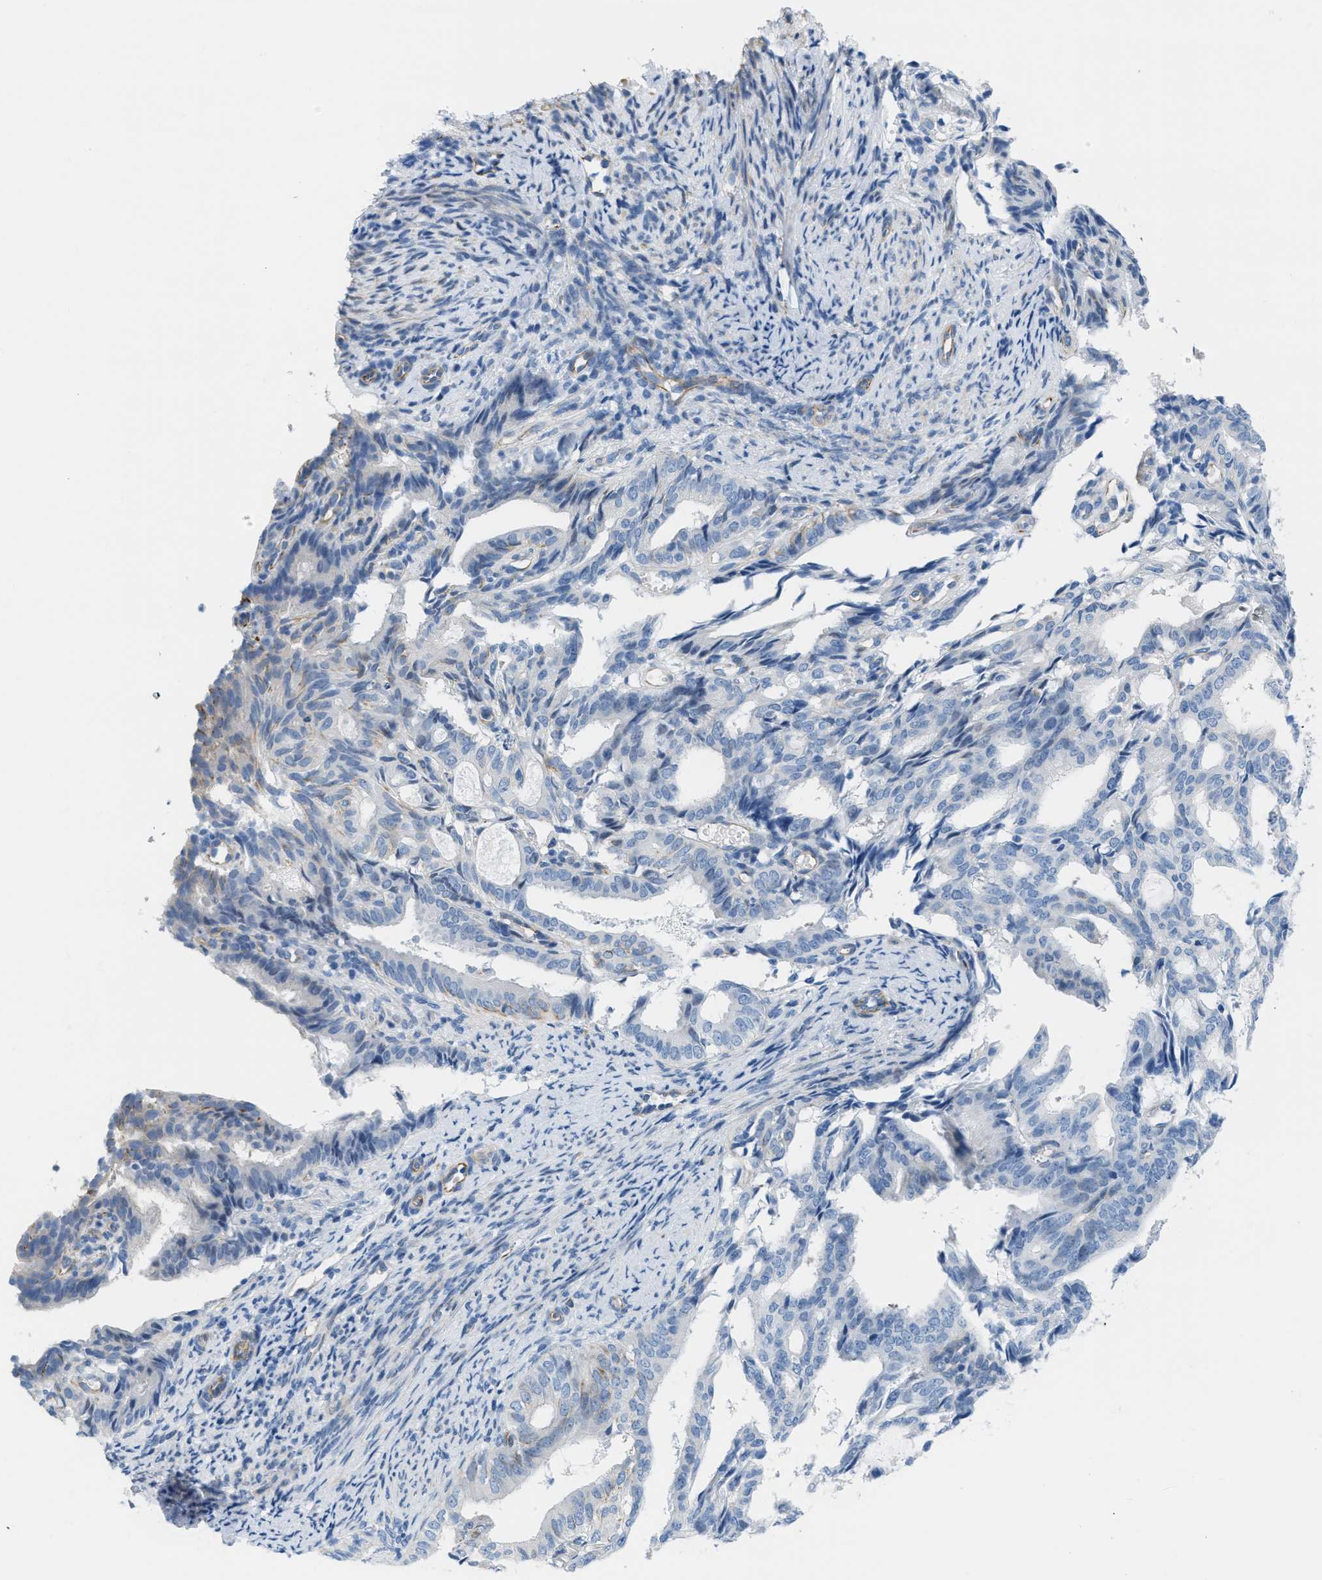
{"staining": {"intensity": "moderate", "quantity": "<25%", "location": "cytoplasmic/membranous"}, "tissue": "endometrial cancer", "cell_type": "Tumor cells", "image_type": "cancer", "snomed": [{"axis": "morphology", "description": "Adenocarcinoma, NOS"}, {"axis": "topography", "description": "Endometrium"}], "caption": "DAB (3,3'-diaminobenzidine) immunohistochemical staining of human endometrial cancer shows moderate cytoplasmic/membranous protein positivity in about <25% of tumor cells.", "gene": "SLC12A1", "patient": {"sex": "female", "age": 58}}